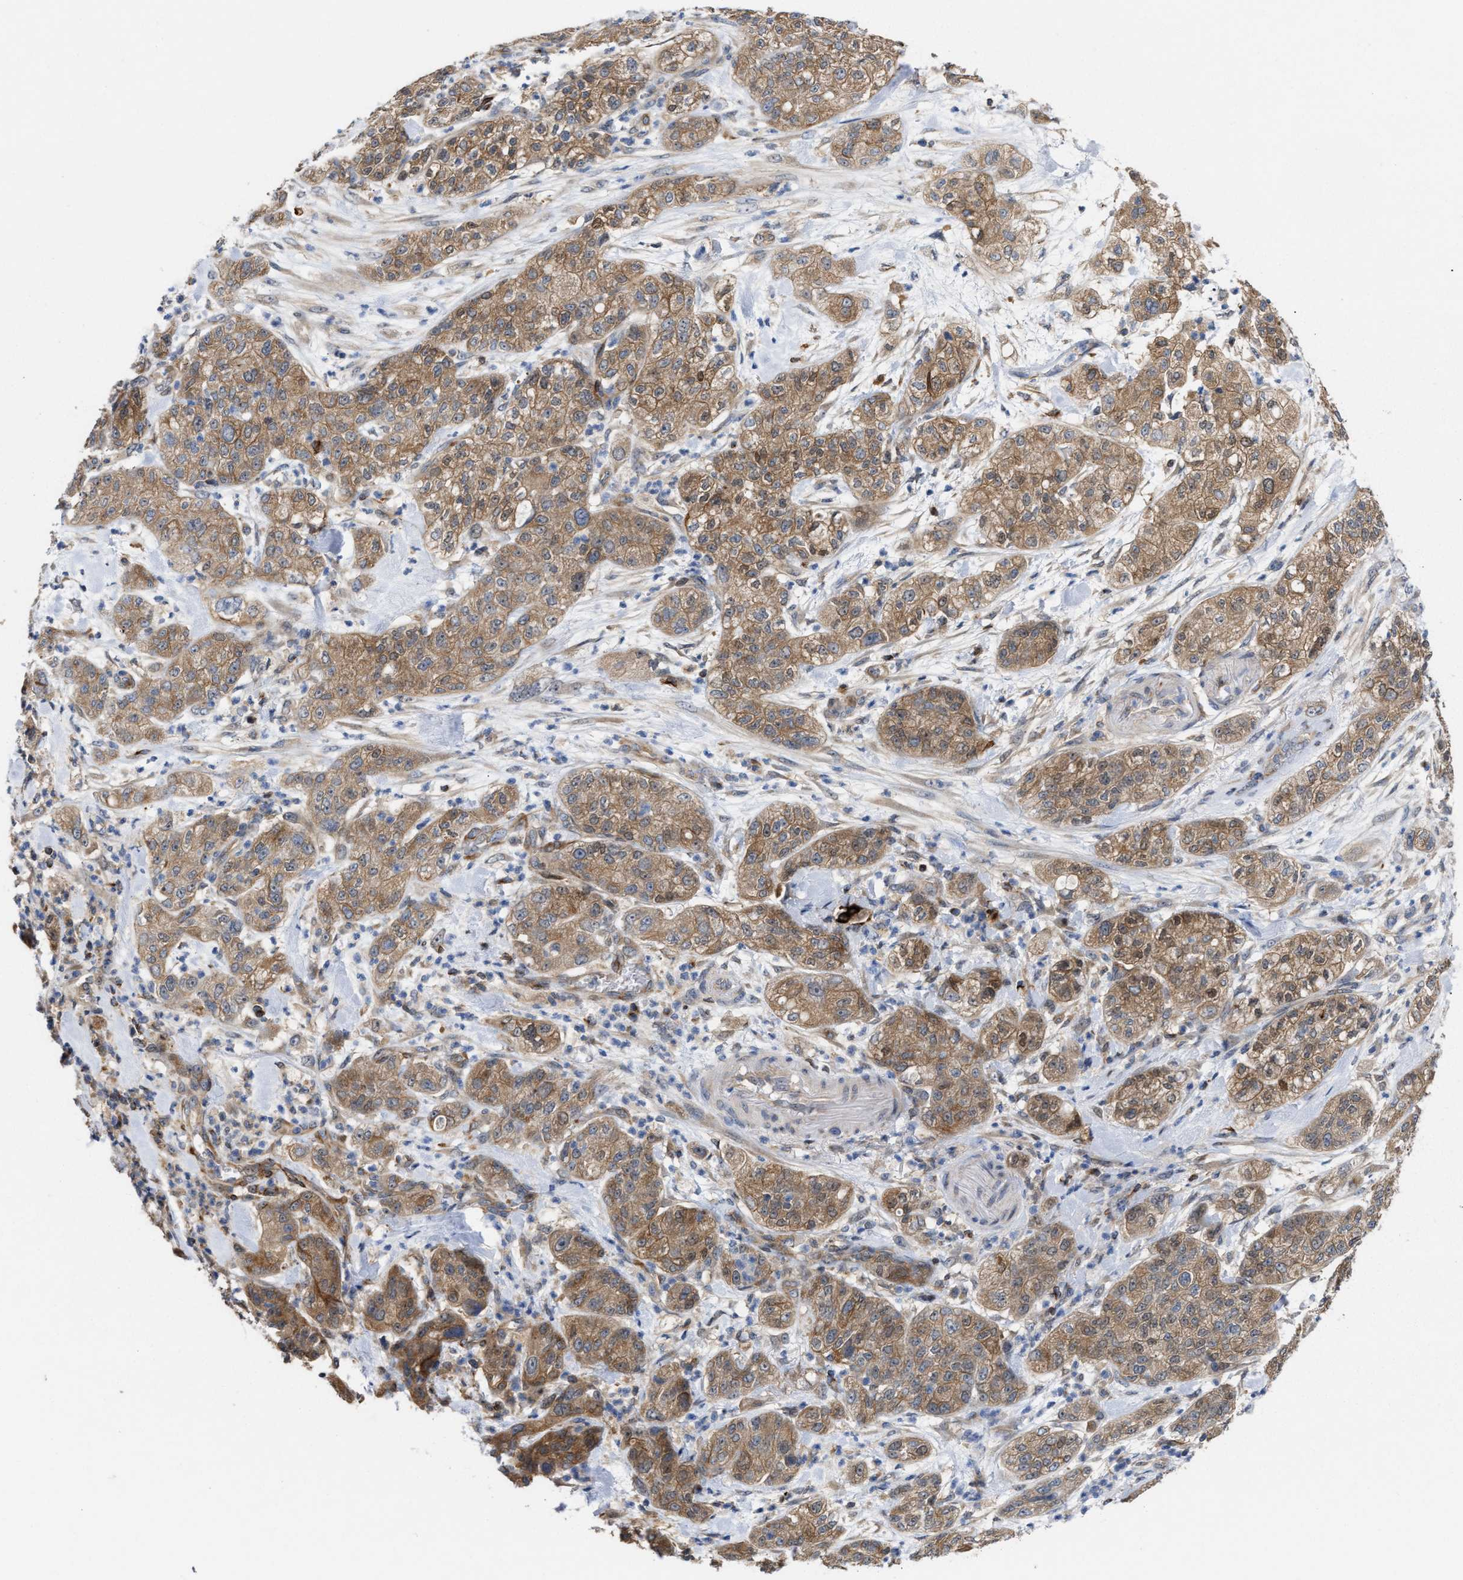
{"staining": {"intensity": "moderate", "quantity": ">75%", "location": "cytoplasmic/membranous"}, "tissue": "pancreatic cancer", "cell_type": "Tumor cells", "image_type": "cancer", "snomed": [{"axis": "morphology", "description": "Adenocarcinoma, NOS"}, {"axis": "topography", "description": "Pancreas"}], "caption": "Protein expression by immunohistochemistry displays moderate cytoplasmic/membranous staining in about >75% of tumor cells in pancreatic cancer (adenocarcinoma).", "gene": "BBLN", "patient": {"sex": "female", "age": 78}}